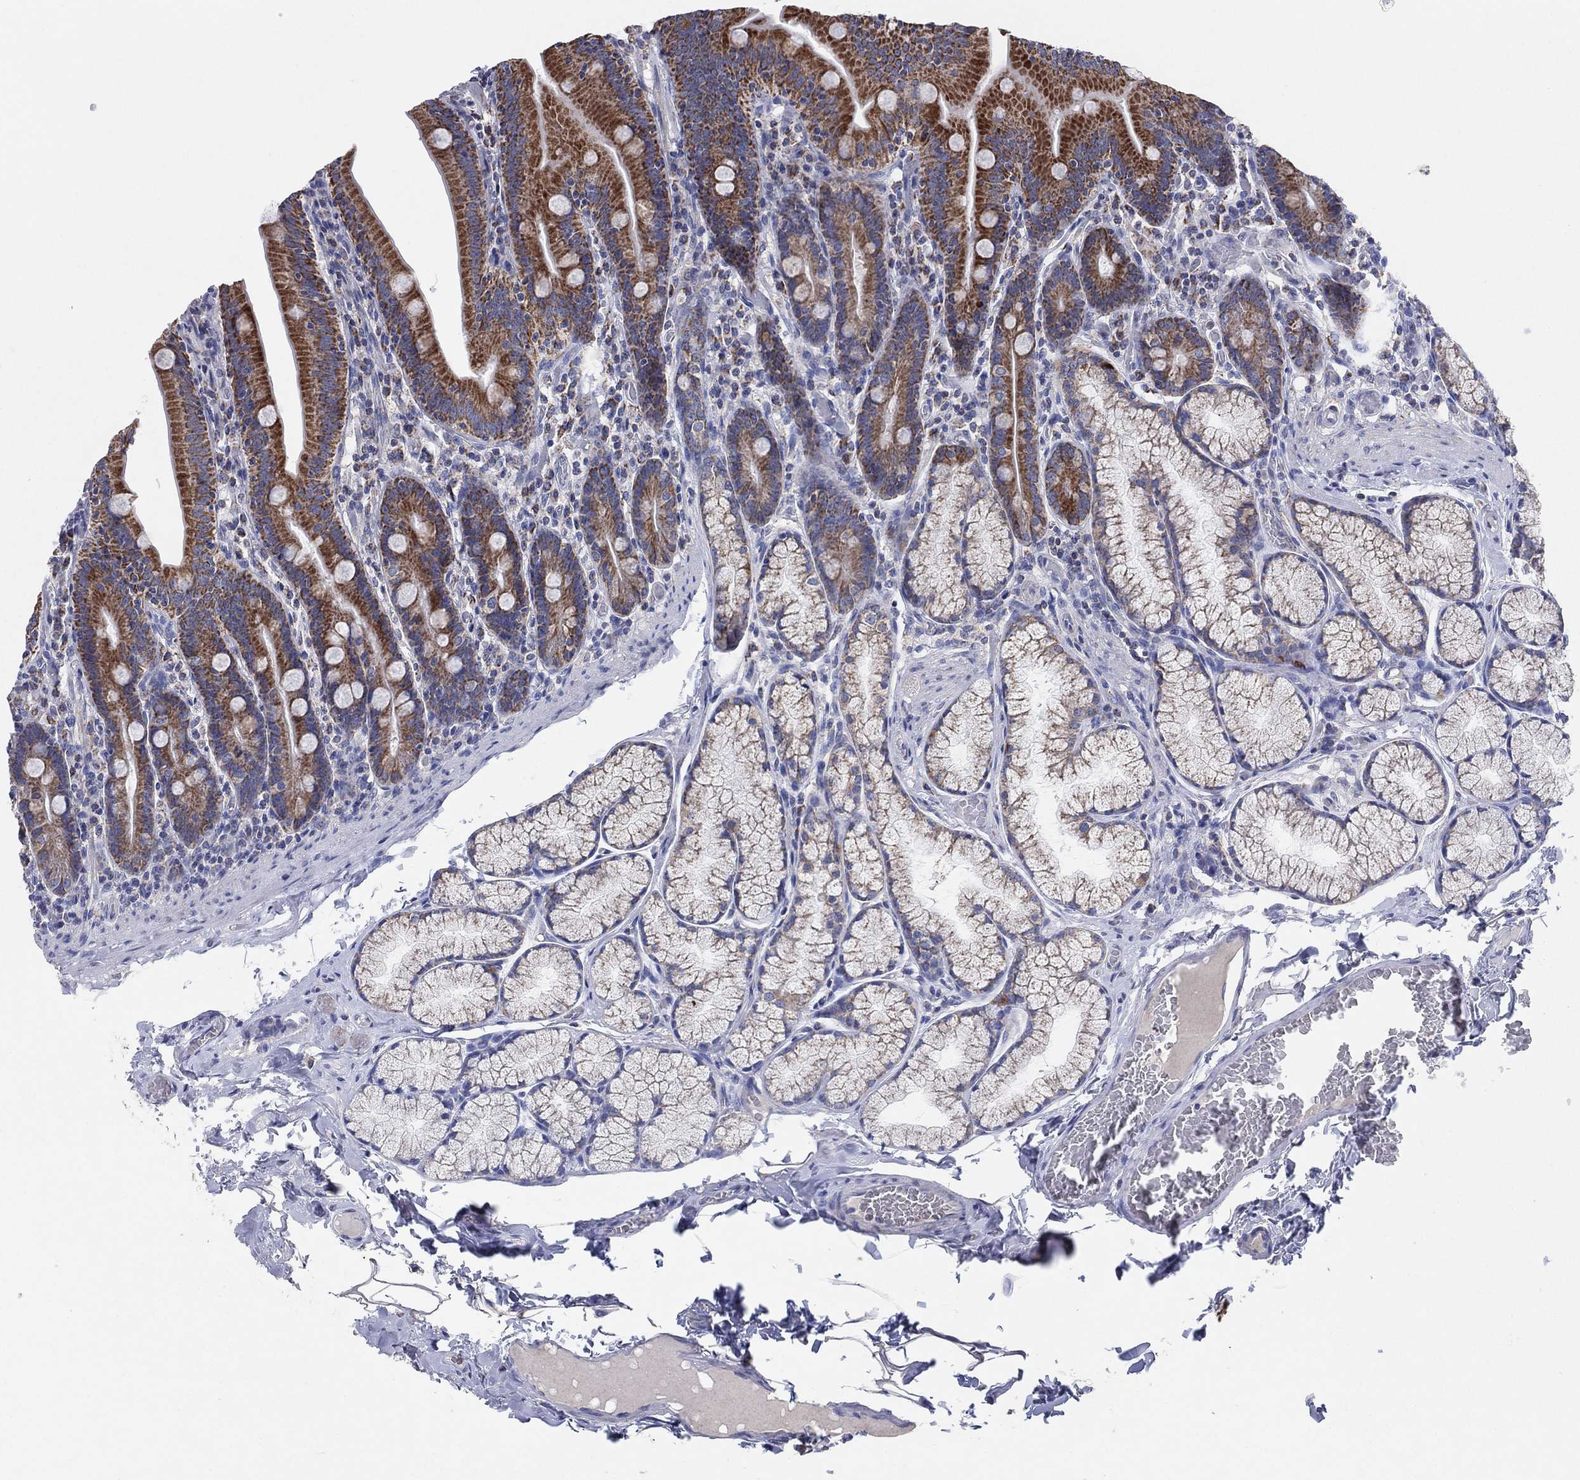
{"staining": {"intensity": "strong", "quantity": "25%-75%", "location": "cytoplasmic/membranous"}, "tissue": "small intestine", "cell_type": "Glandular cells", "image_type": "normal", "snomed": [{"axis": "morphology", "description": "Normal tissue, NOS"}, {"axis": "topography", "description": "Small intestine"}], "caption": "Protein staining of normal small intestine displays strong cytoplasmic/membranous staining in approximately 25%-75% of glandular cells. The protein is shown in brown color, while the nuclei are stained blue.", "gene": "C9orf85", "patient": {"sex": "male", "age": 37}}